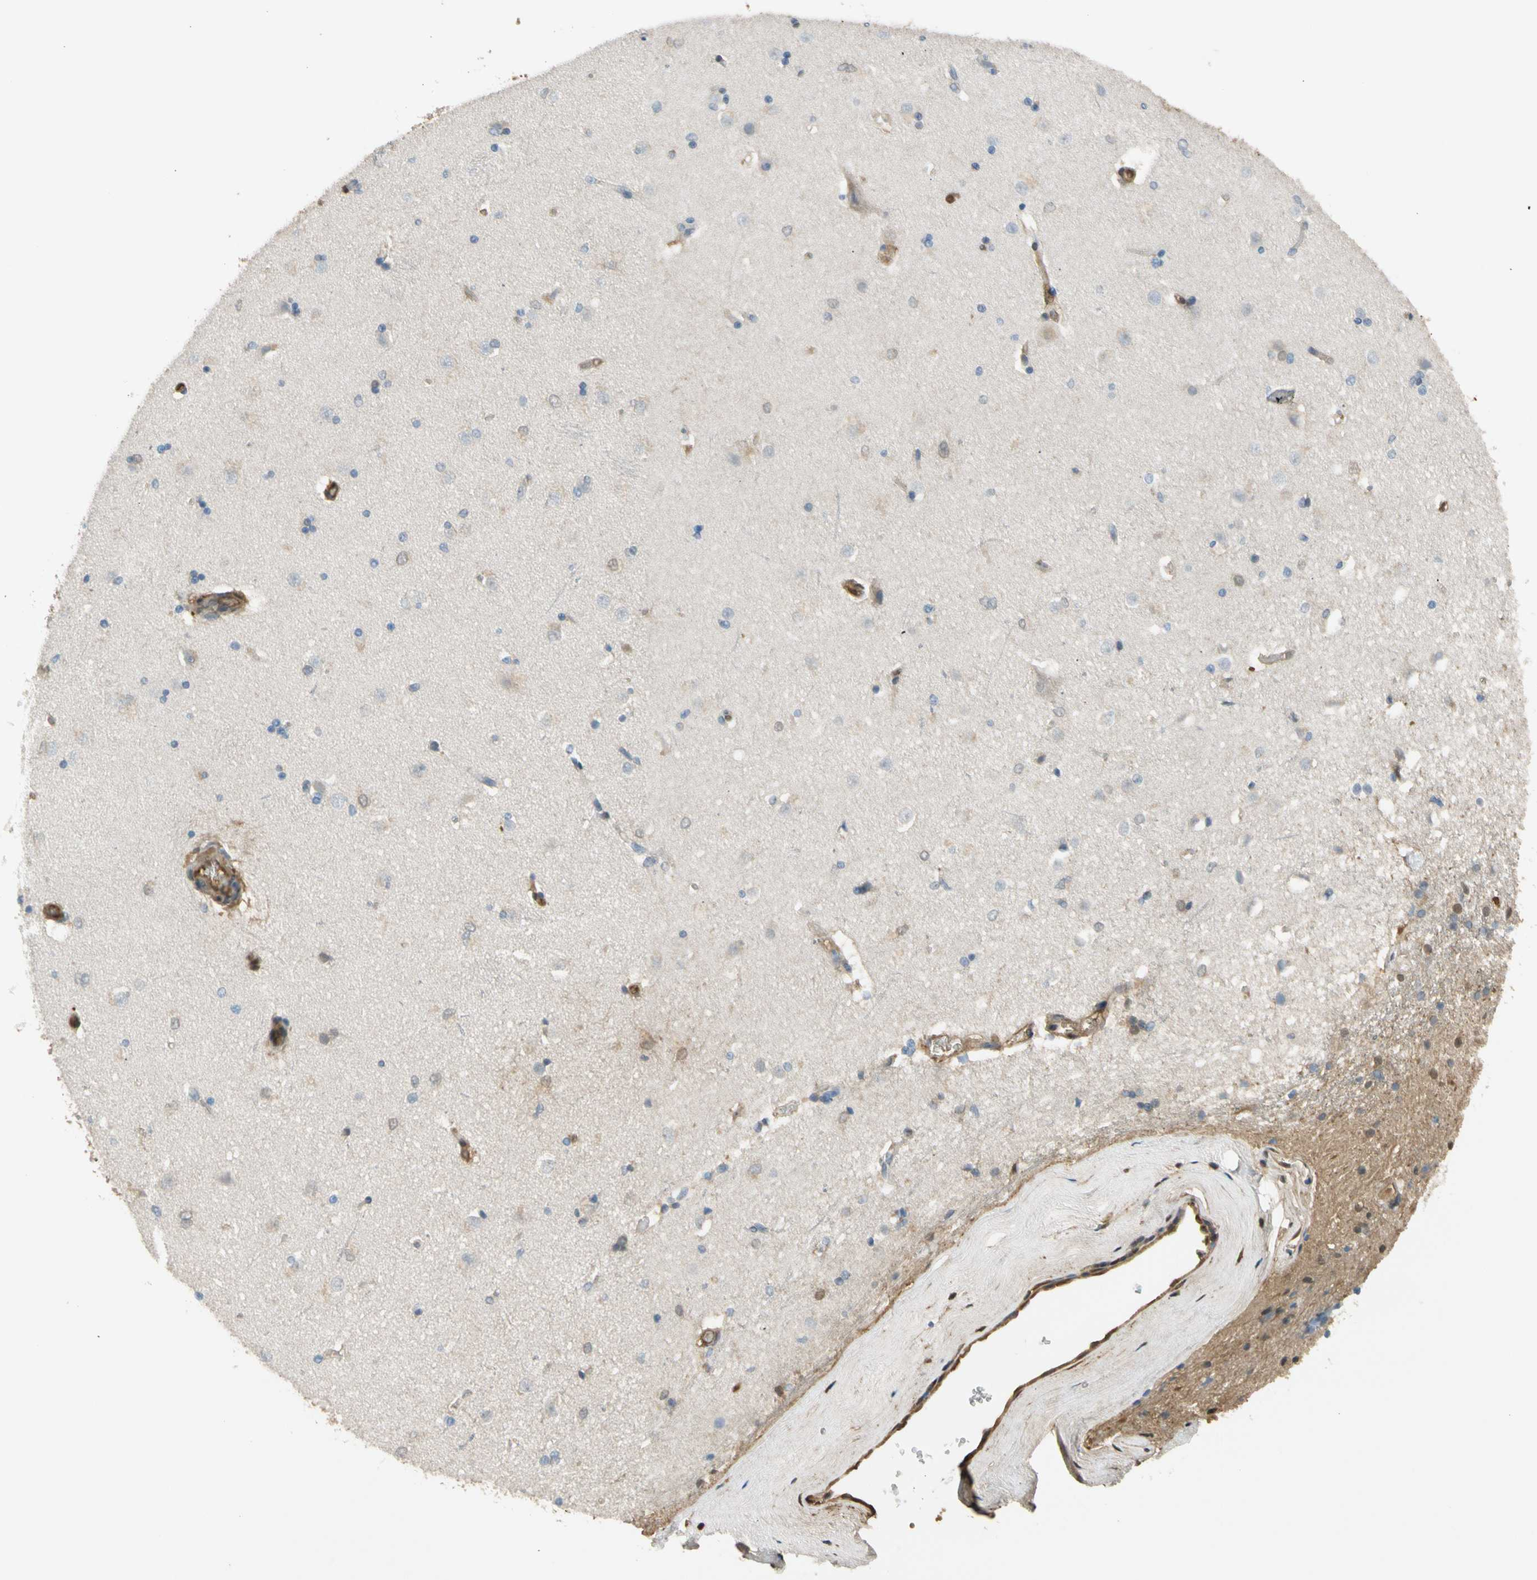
{"staining": {"intensity": "weak", "quantity": "<25%", "location": "cytoplasmic/membranous"}, "tissue": "caudate", "cell_type": "Glial cells", "image_type": "normal", "snomed": [{"axis": "morphology", "description": "Normal tissue, NOS"}, {"axis": "topography", "description": "Lateral ventricle wall"}], "caption": "This is an immunohistochemistry (IHC) image of unremarkable human caudate. There is no staining in glial cells.", "gene": "S100A6", "patient": {"sex": "female", "age": 19}}